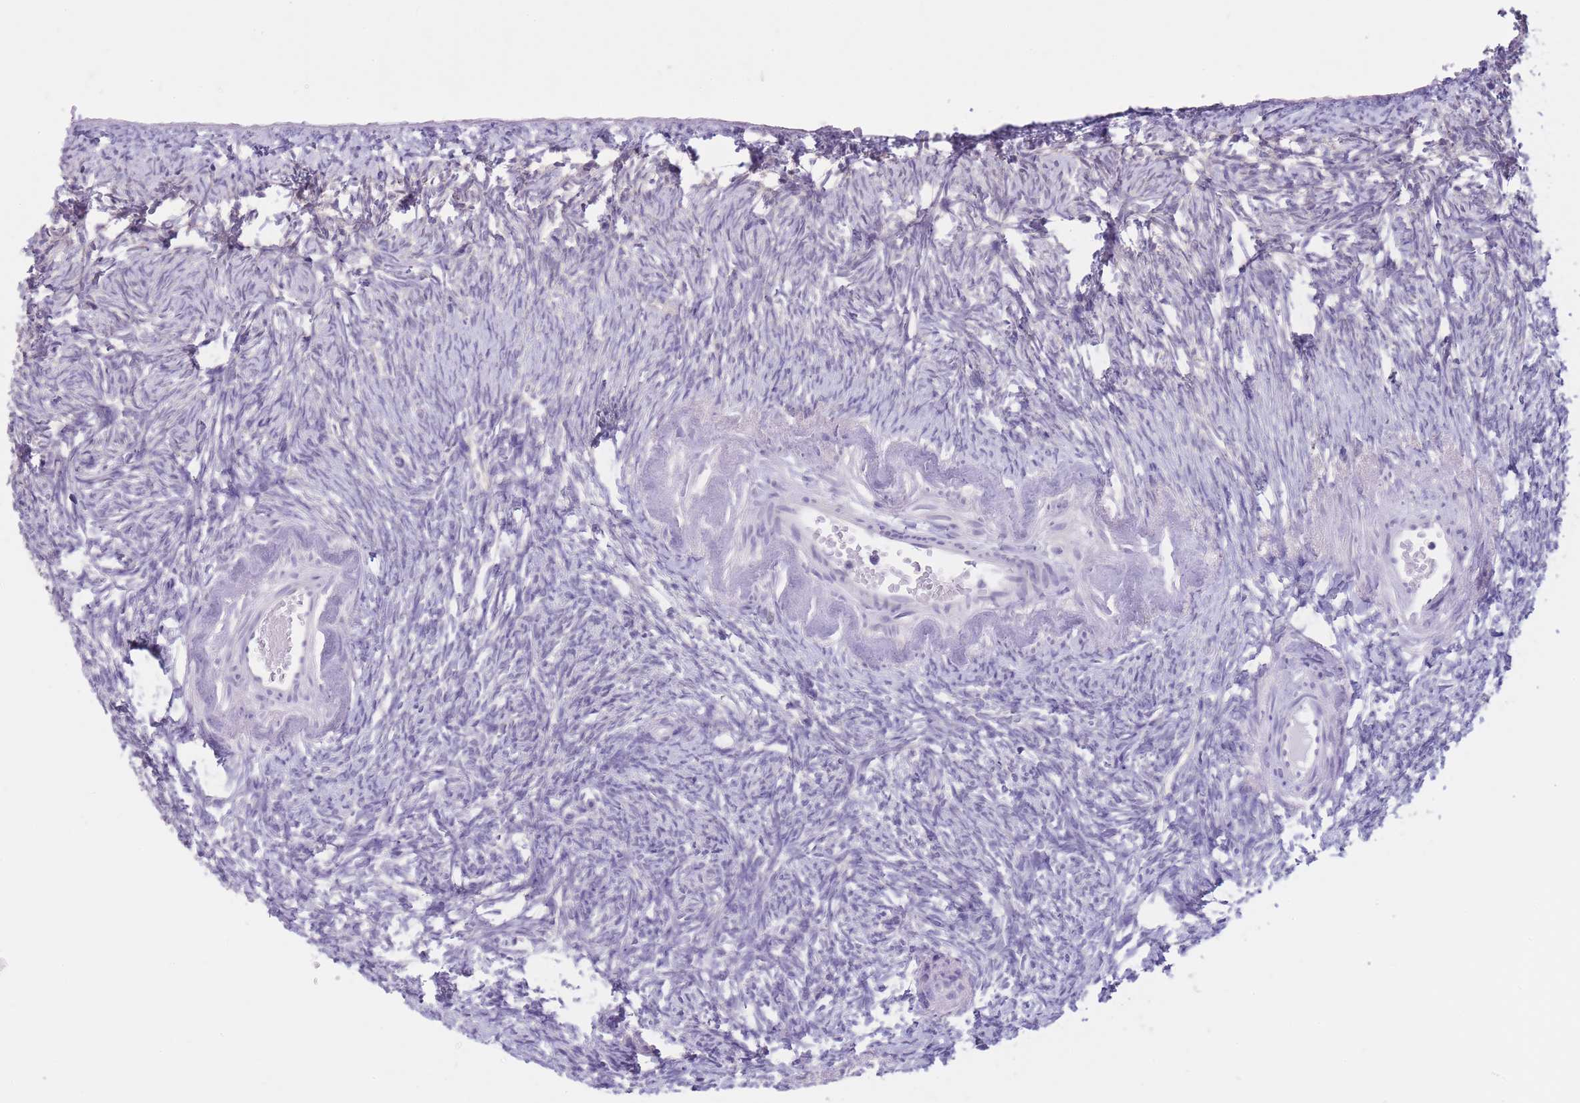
{"staining": {"intensity": "negative", "quantity": "none", "location": "none"}, "tissue": "ovary", "cell_type": "Ovarian stroma cells", "image_type": "normal", "snomed": [{"axis": "morphology", "description": "Normal tissue, NOS"}, {"axis": "topography", "description": "Ovary"}], "caption": "A high-resolution photomicrograph shows immunohistochemistry staining of normal ovary, which exhibits no significant expression in ovarian stroma cells.", "gene": "DCANP1", "patient": {"sex": "female", "age": 51}}